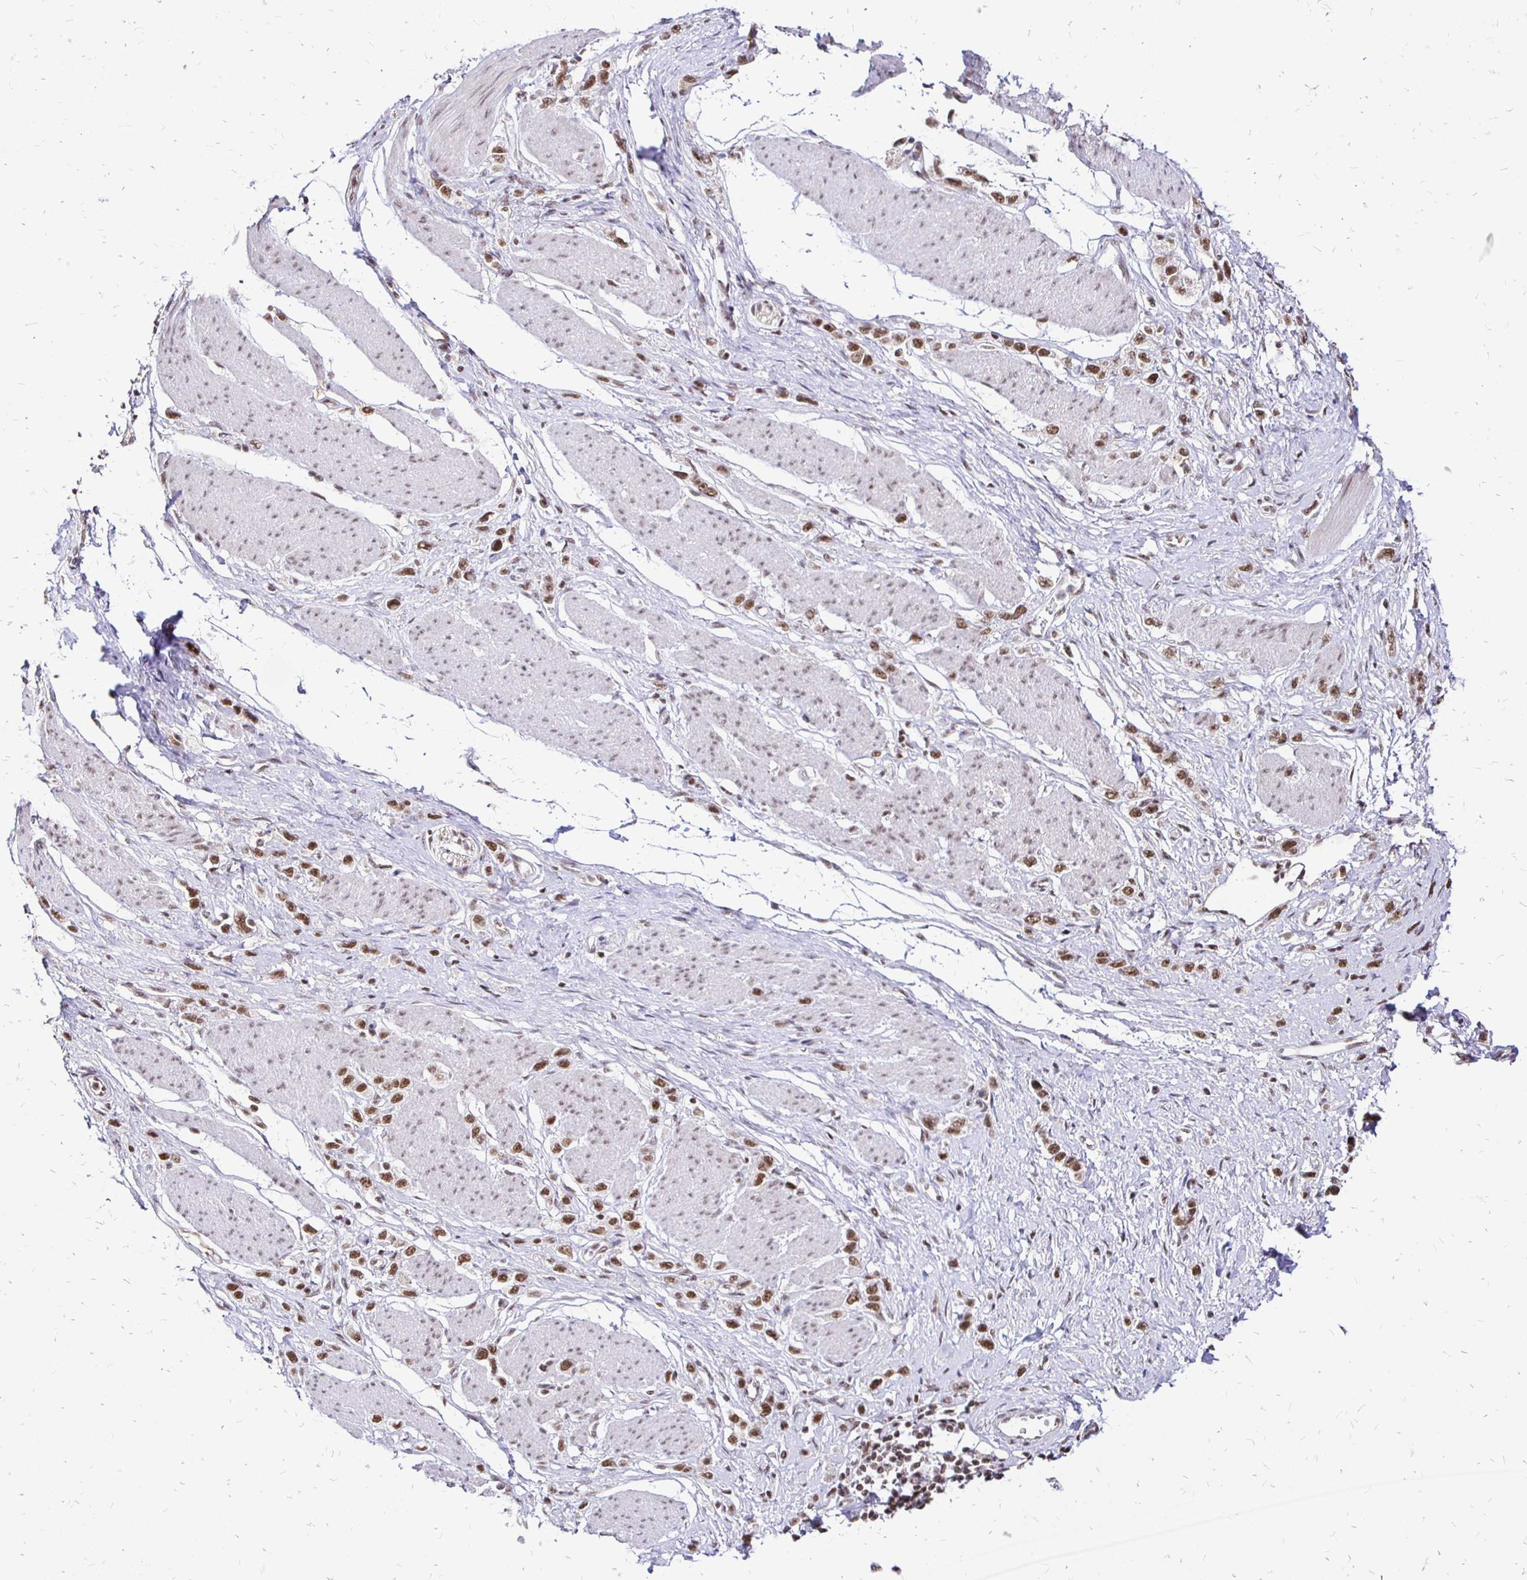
{"staining": {"intensity": "moderate", "quantity": ">75%", "location": "nuclear"}, "tissue": "stomach cancer", "cell_type": "Tumor cells", "image_type": "cancer", "snomed": [{"axis": "morphology", "description": "Adenocarcinoma, NOS"}, {"axis": "topography", "description": "Stomach"}], "caption": "Immunohistochemical staining of adenocarcinoma (stomach) demonstrates medium levels of moderate nuclear protein expression in approximately >75% of tumor cells.", "gene": "SIN3A", "patient": {"sex": "female", "age": 65}}